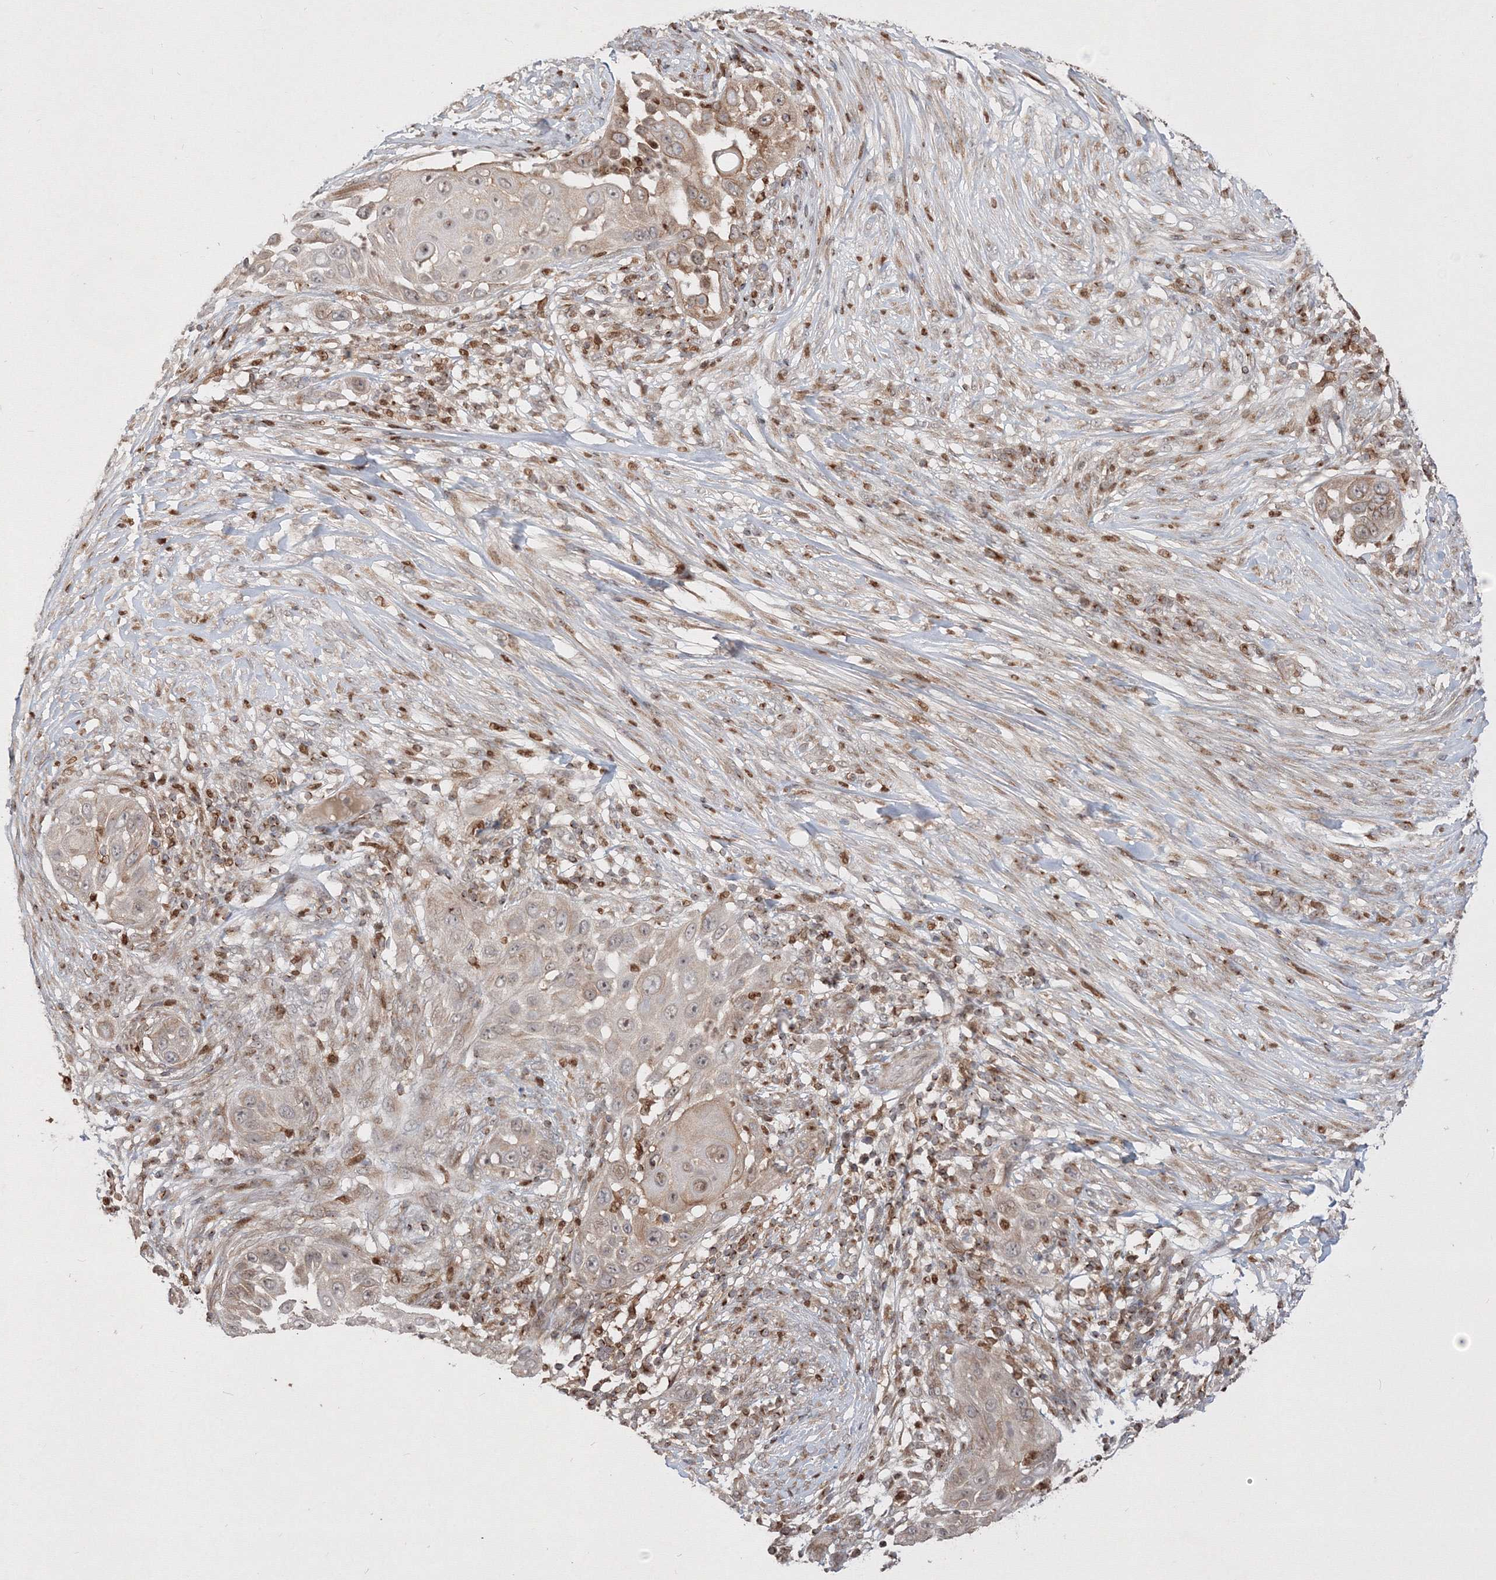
{"staining": {"intensity": "weak", "quantity": "<25%", "location": "cytoplasmic/membranous"}, "tissue": "skin cancer", "cell_type": "Tumor cells", "image_type": "cancer", "snomed": [{"axis": "morphology", "description": "Squamous cell carcinoma, NOS"}, {"axis": "topography", "description": "Skin"}], "caption": "Photomicrograph shows no significant protein staining in tumor cells of skin cancer (squamous cell carcinoma).", "gene": "TMEM50B", "patient": {"sex": "female", "age": 44}}